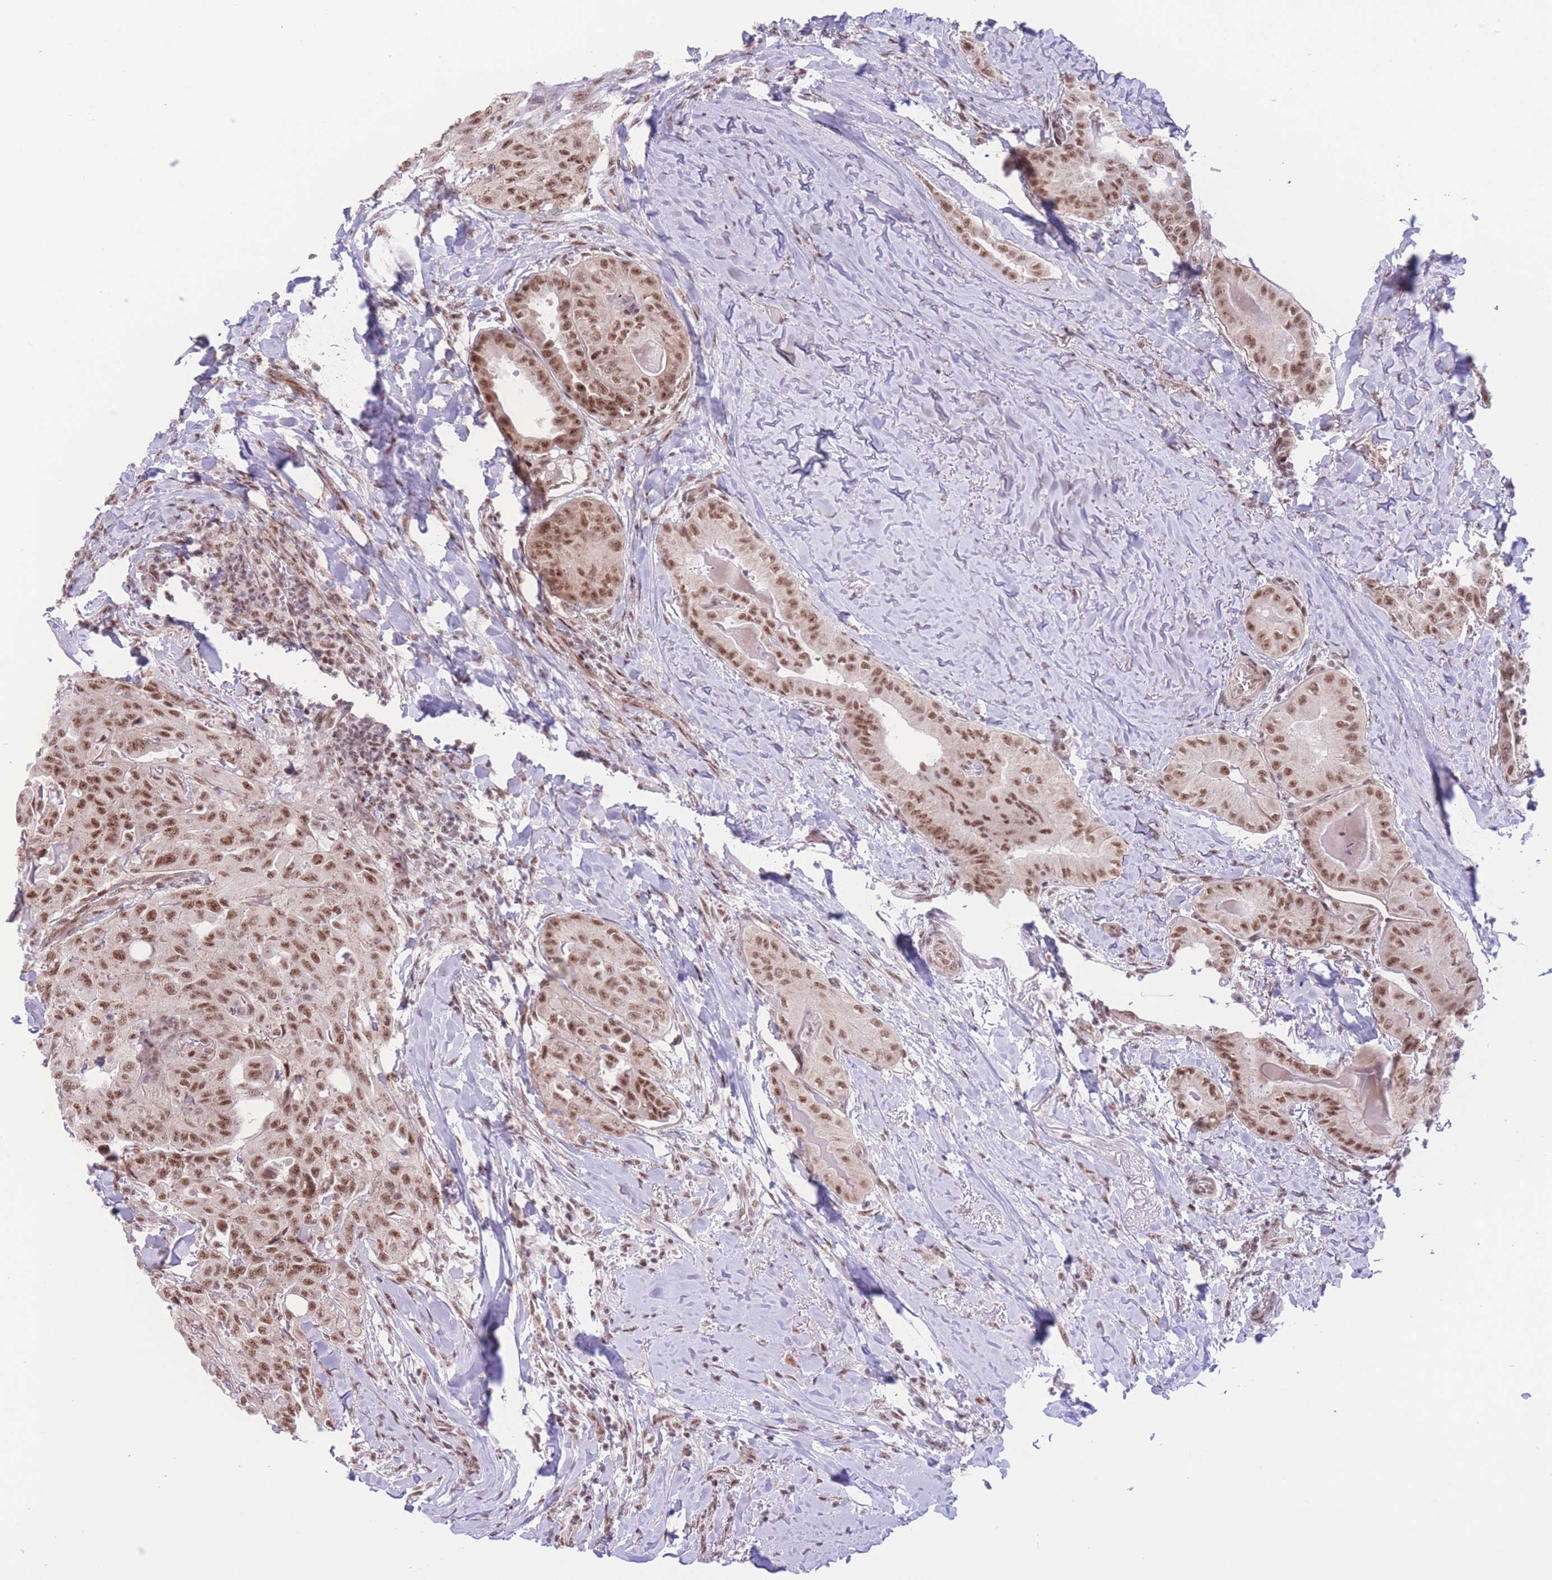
{"staining": {"intensity": "moderate", "quantity": ">75%", "location": "nuclear"}, "tissue": "thyroid cancer", "cell_type": "Tumor cells", "image_type": "cancer", "snomed": [{"axis": "morphology", "description": "Papillary adenocarcinoma, NOS"}, {"axis": "topography", "description": "Thyroid gland"}], "caption": "This is a micrograph of immunohistochemistry (IHC) staining of thyroid papillary adenocarcinoma, which shows moderate positivity in the nuclear of tumor cells.", "gene": "PCIF1", "patient": {"sex": "female", "age": 68}}